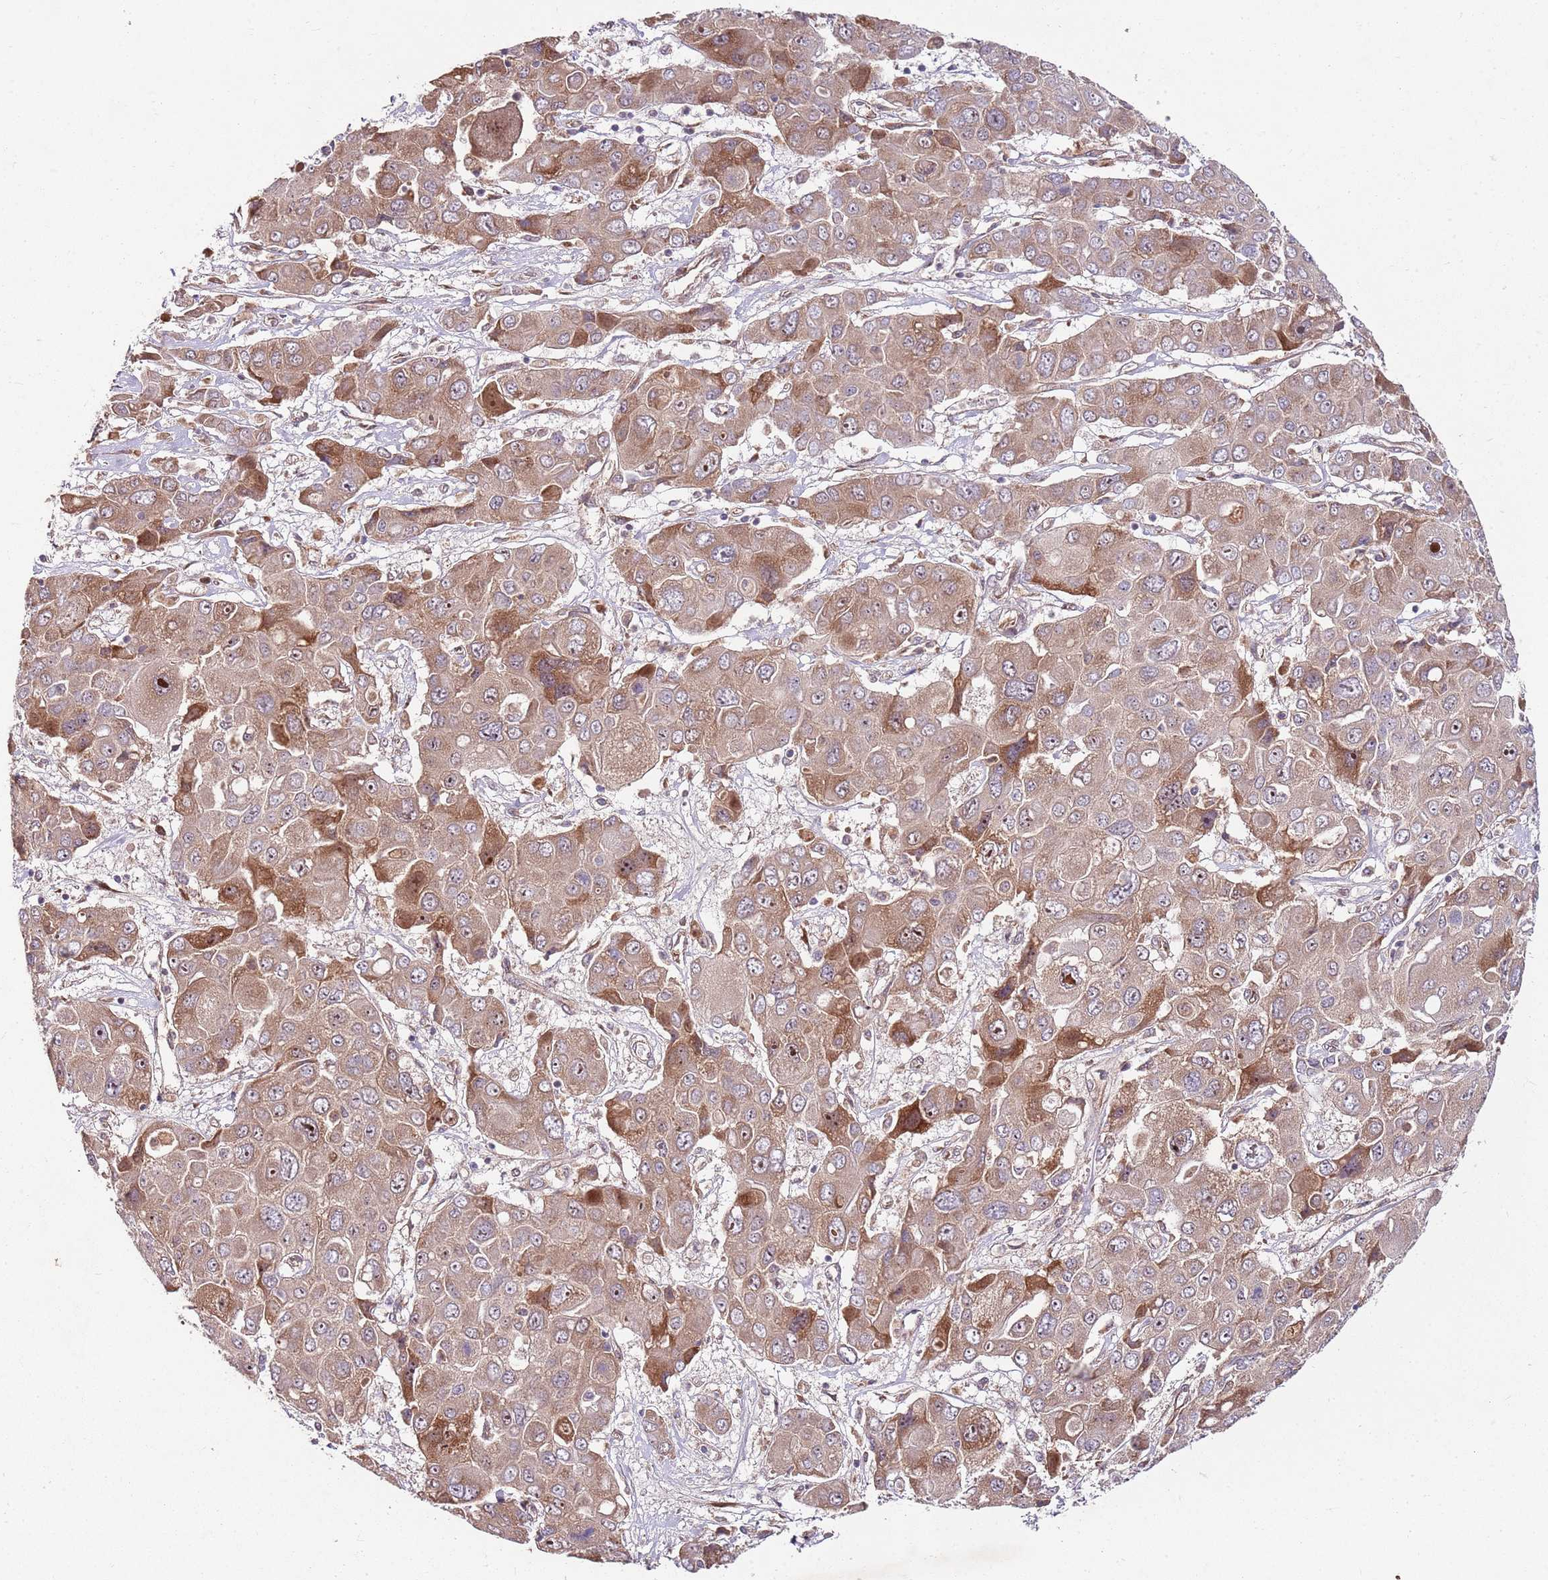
{"staining": {"intensity": "moderate", "quantity": ">75%", "location": "cytoplasmic/membranous,nuclear"}, "tissue": "liver cancer", "cell_type": "Tumor cells", "image_type": "cancer", "snomed": [{"axis": "morphology", "description": "Cholangiocarcinoma"}, {"axis": "topography", "description": "Liver"}], "caption": "Moderate cytoplasmic/membranous and nuclear protein expression is seen in about >75% of tumor cells in liver cancer (cholangiocarcinoma). (Brightfield microscopy of DAB IHC at high magnification).", "gene": "FBXL22", "patient": {"sex": "male", "age": 67}}